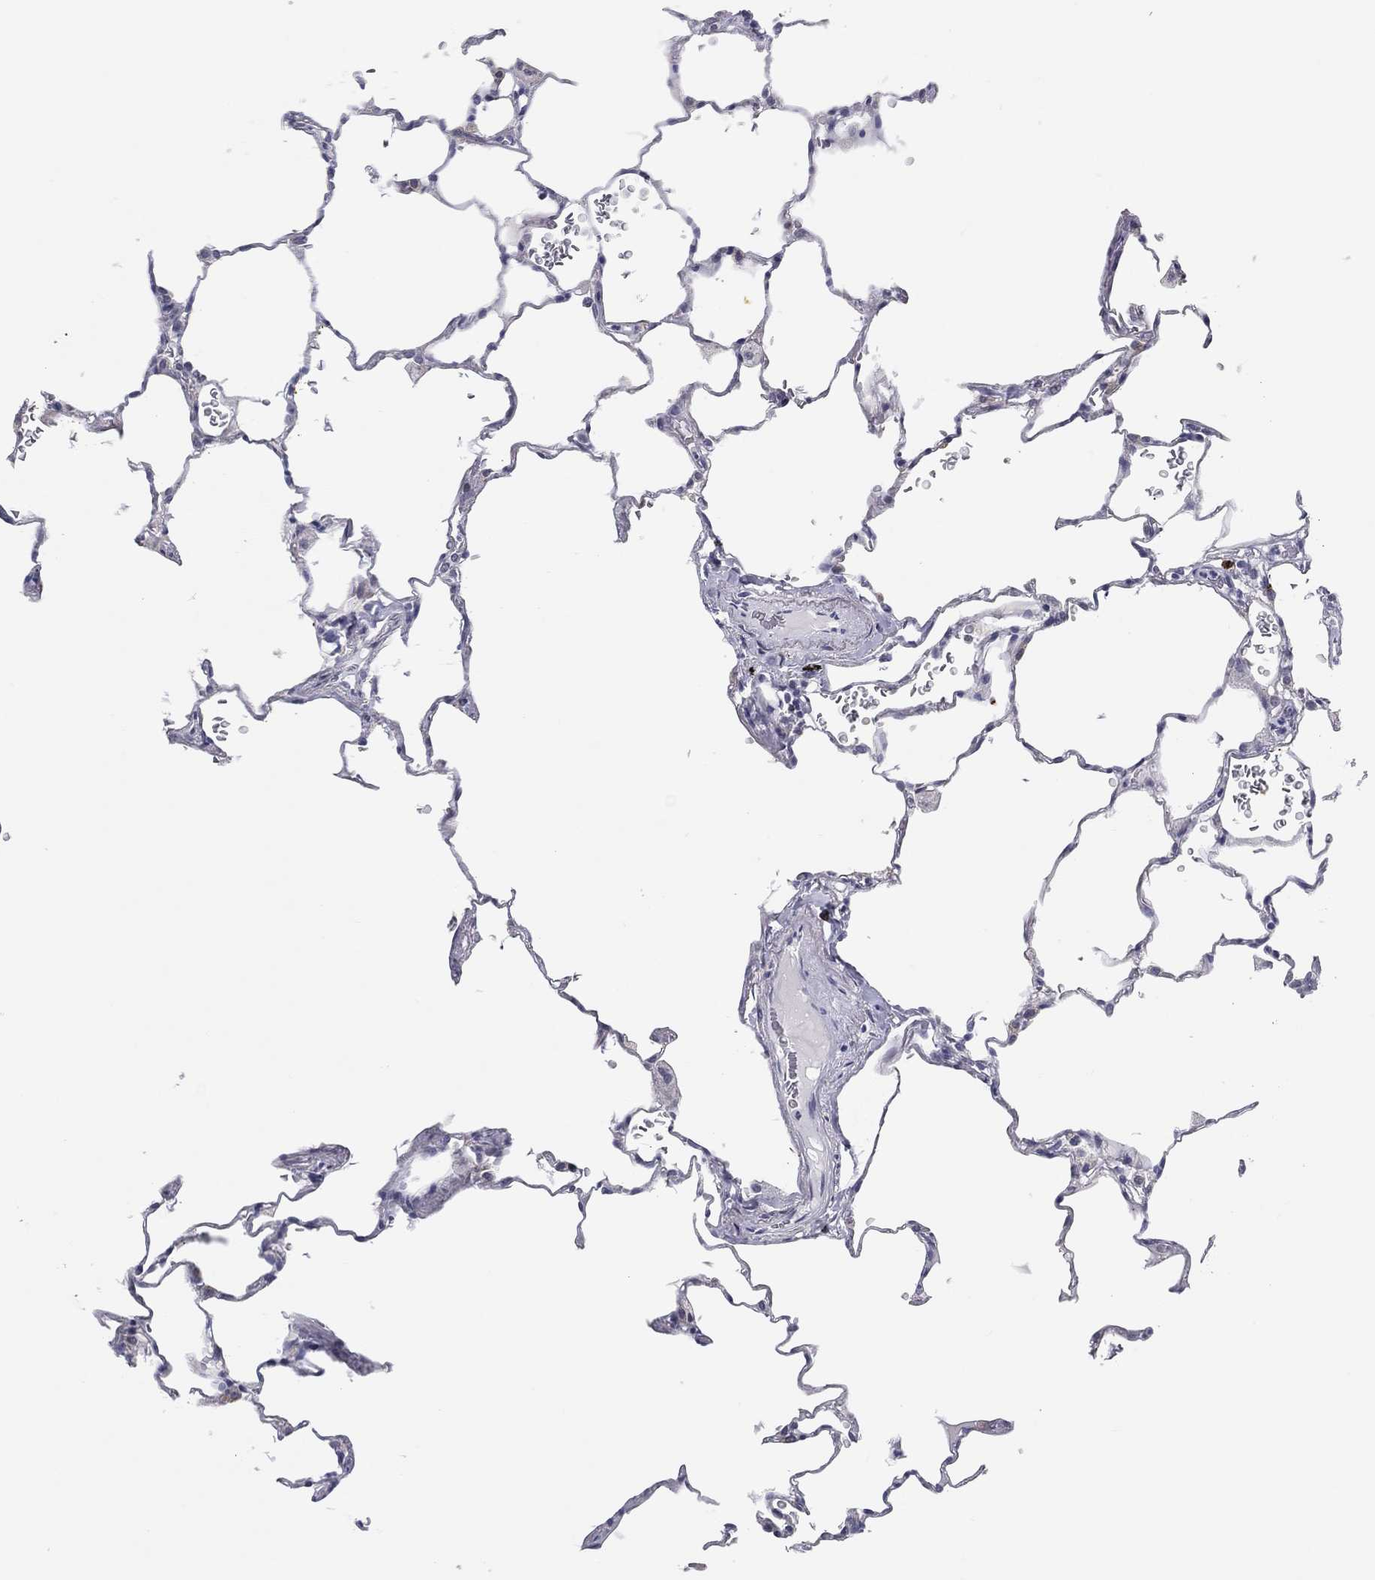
{"staining": {"intensity": "negative", "quantity": "none", "location": "none"}, "tissue": "lung", "cell_type": "Alveolar cells", "image_type": "normal", "snomed": [{"axis": "morphology", "description": "Normal tissue, NOS"}, {"axis": "morphology", "description": "Adenocarcinoma, metastatic, NOS"}, {"axis": "topography", "description": "Lung"}], "caption": "The immunohistochemistry (IHC) micrograph has no significant staining in alveolar cells of lung.", "gene": "HLA", "patient": {"sex": "male", "age": 45}}